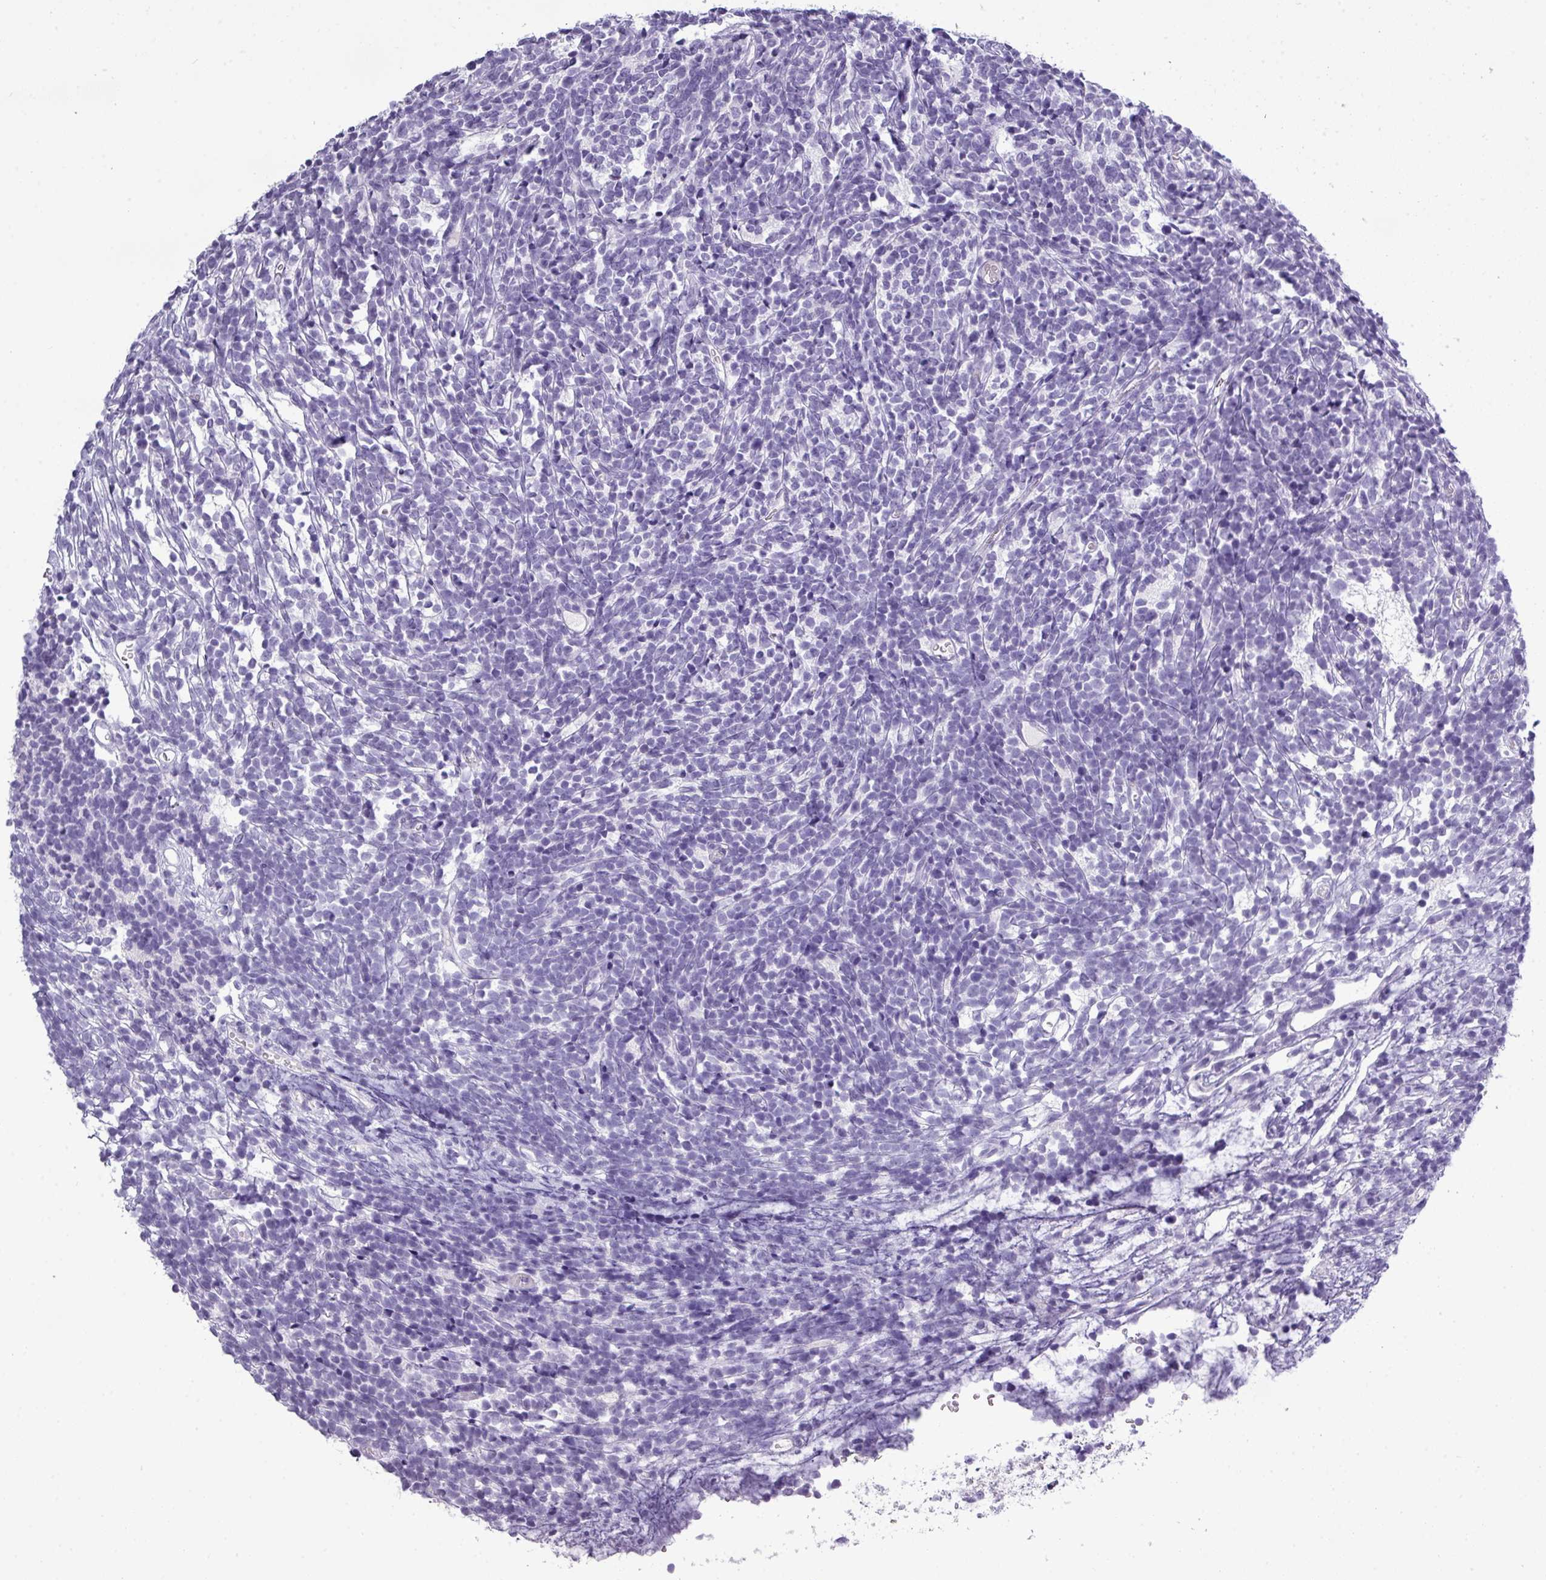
{"staining": {"intensity": "negative", "quantity": "none", "location": "none"}, "tissue": "glioma", "cell_type": "Tumor cells", "image_type": "cancer", "snomed": [{"axis": "morphology", "description": "Glioma, malignant, Low grade"}, {"axis": "topography", "description": "Brain"}], "caption": "Immunohistochemical staining of glioma demonstrates no significant expression in tumor cells.", "gene": "TMEM91", "patient": {"sex": "female", "age": 1}}